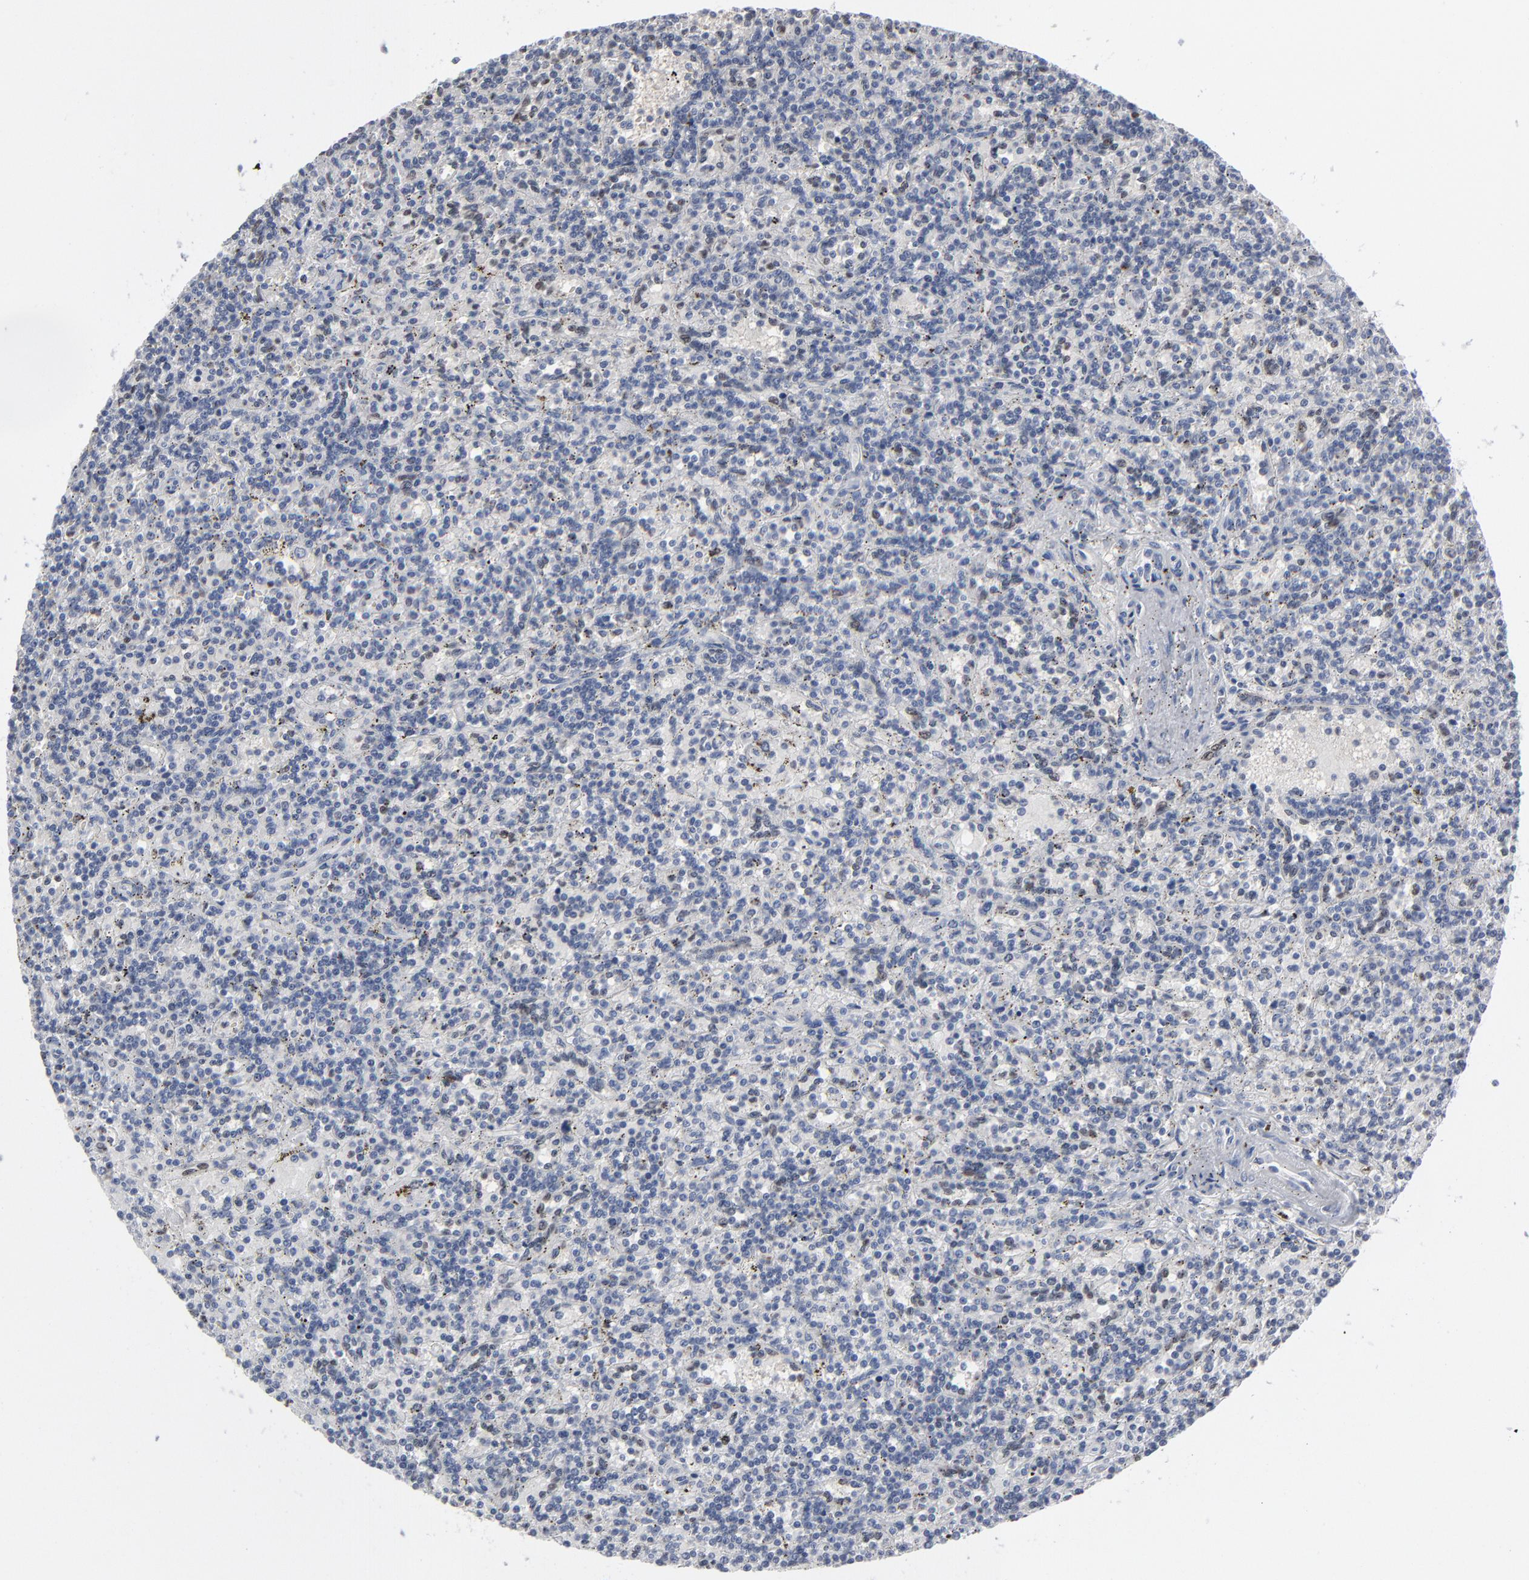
{"staining": {"intensity": "negative", "quantity": "none", "location": "none"}, "tissue": "lymphoma", "cell_type": "Tumor cells", "image_type": "cancer", "snomed": [{"axis": "morphology", "description": "Malignant lymphoma, non-Hodgkin's type, Low grade"}, {"axis": "topography", "description": "Spleen"}], "caption": "Human lymphoma stained for a protein using IHC displays no positivity in tumor cells.", "gene": "FOXN2", "patient": {"sex": "male", "age": 73}}